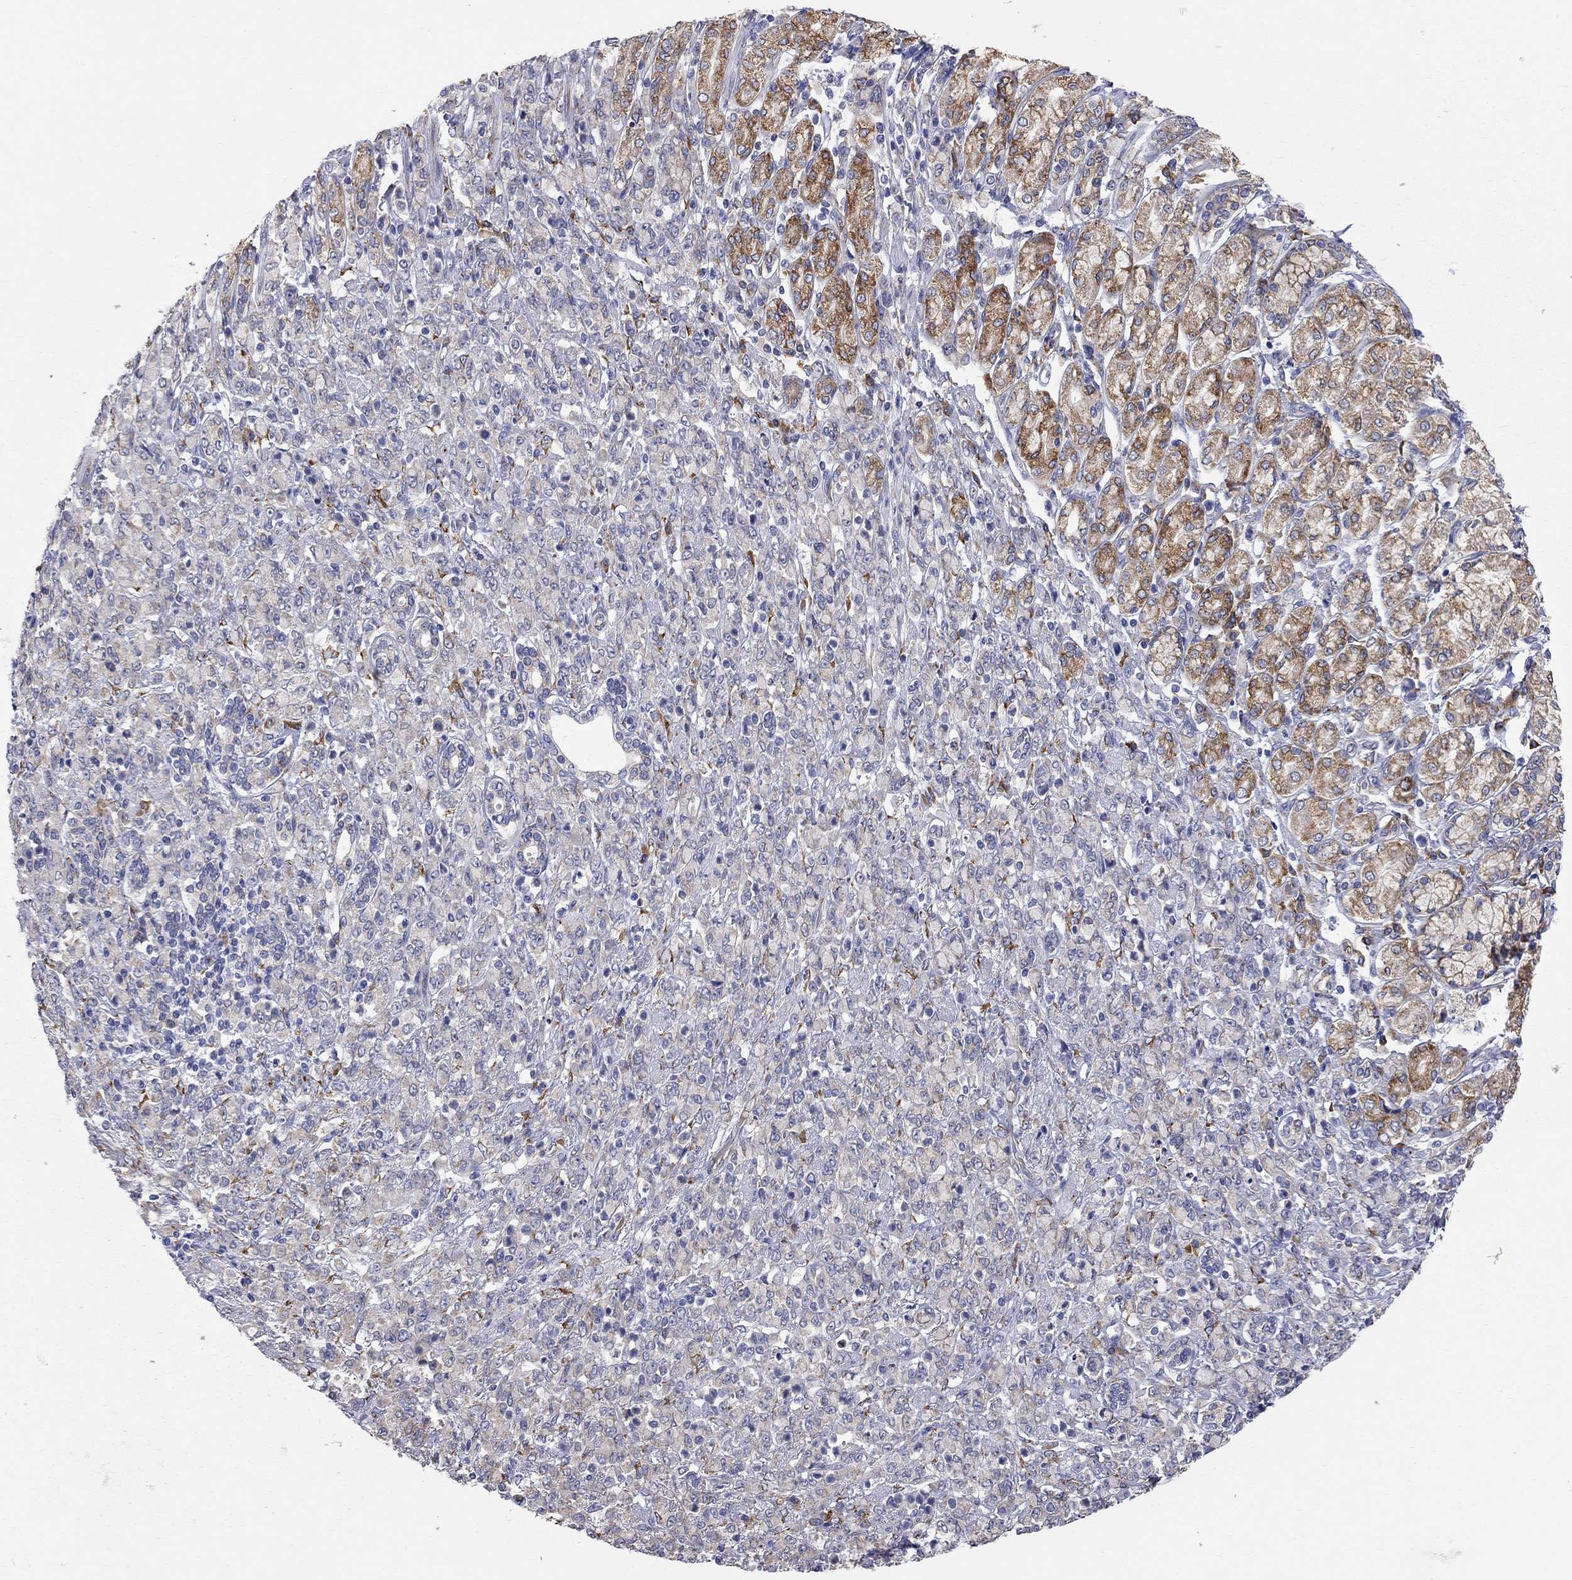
{"staining": {"intensity": "strong", "quantity": "<25%", "location": "cytoplasmic/membranous"}, "tissue": "stomach cancer", "cell_type": "Tumor cells", "image_type": "cancer", "snomed": [{"axis": "morphology", "description": "Normal tissue, NOS"}, {"axis": "morphology", "description": "Adenocarcinoma, NOS"}, {"axis": "topography", "description": "Stomach"}], "caption": "Strong cytoplasmic/membranous protein positivity is present in approximately <25% of tumor cells in stomach adenocarcinoma. Nuclei are stained in blue.", "gene": "CASTOR1", "patient": {"sex": "female", "age": 79}}